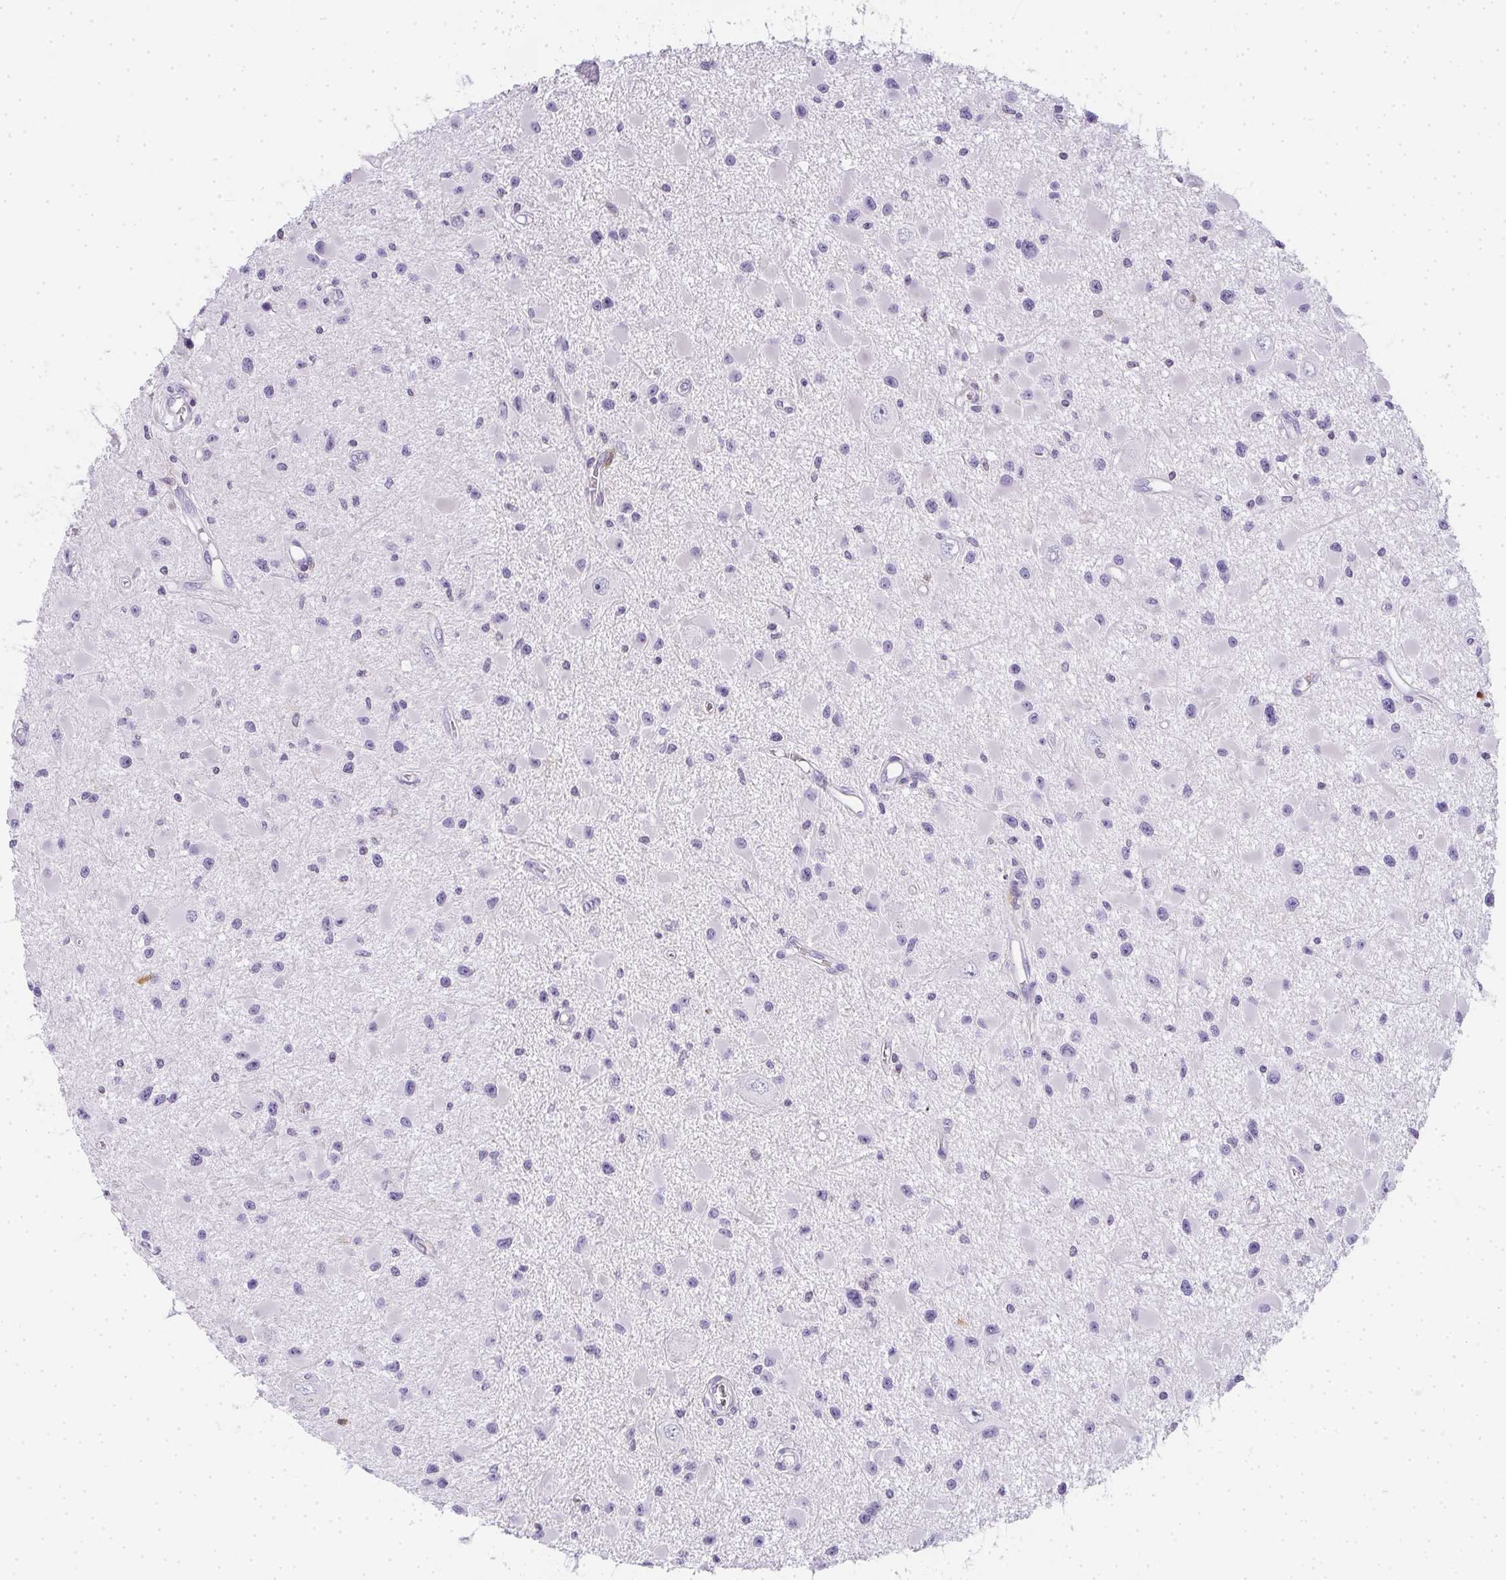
{"staining": {"intensity": "negative", "quantity": "none", "location": "none"}, "tissue": "glioma", "cell_type": "Tumor cells", "image_type": "cancer", "snomed": [{"axis": "morphology", "description": "Glioma, malignant, High grade"}, {"axis": "topography", "description": "Brain"}], "caption": "Tumor cells are negative for protein expression in human glioma.", "gene": "HK3", "patient": {"sex": "male", "age": 54}}